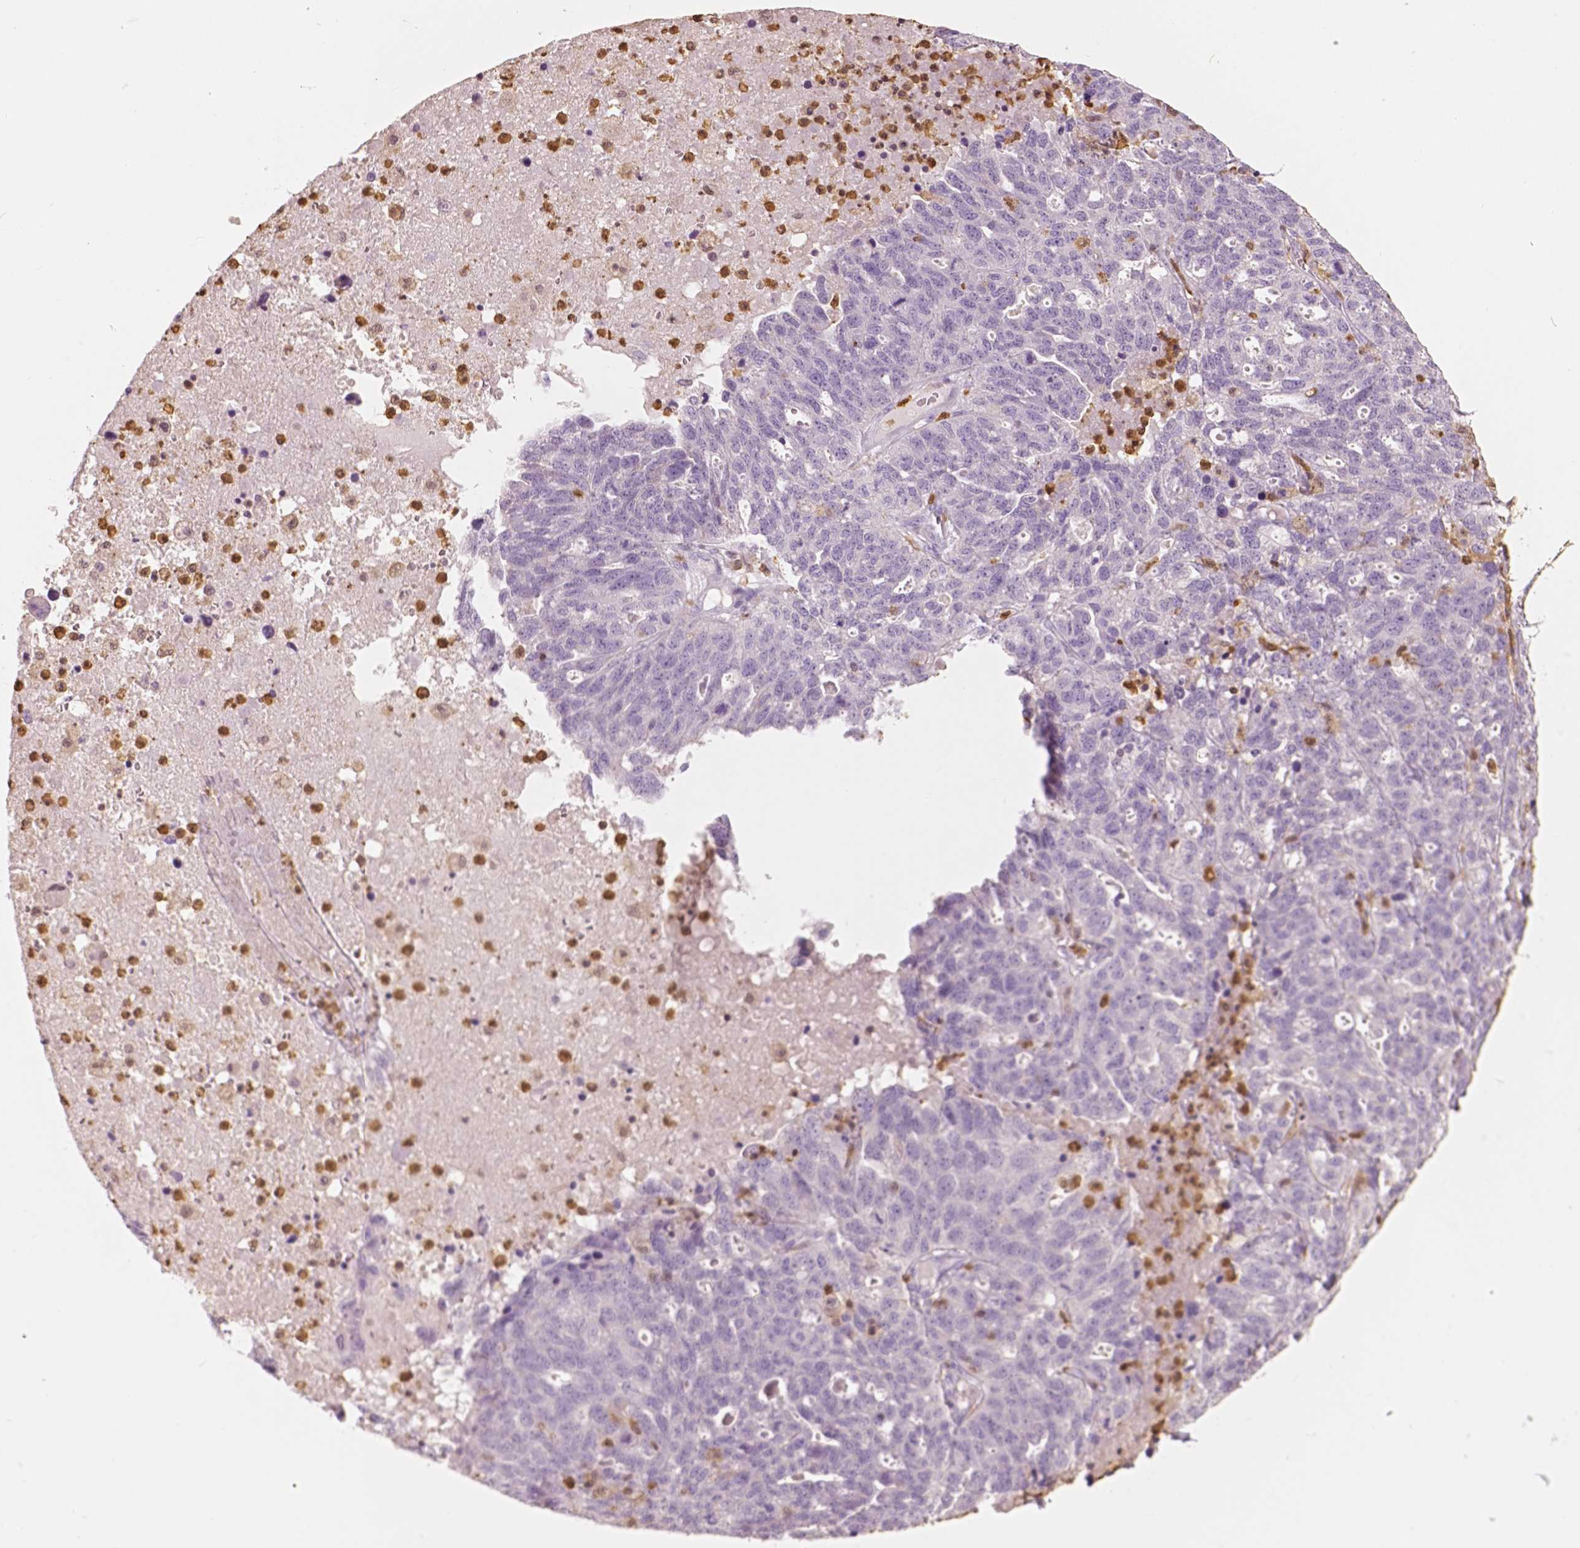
{"staining": {"intensity": "negative", "quantity": "none", "location": "none"}, "tissue": "ovarian cancer", "cell_type": "Tumor cells", "image_type": "cancer", "snomed": [{"axis": "morphology", "description": "Cystadenocarcinoma, serous, NOS"}, {"axis": "topography", "description": "Ovary"}], "caption": "Immunohistochemical staining of serous cystadenocarcinoma (ovarian) demonstrates no significant expression in tumor cells.", "gene": "S100A4", "patient": {"sex": "female", "age": 71}}